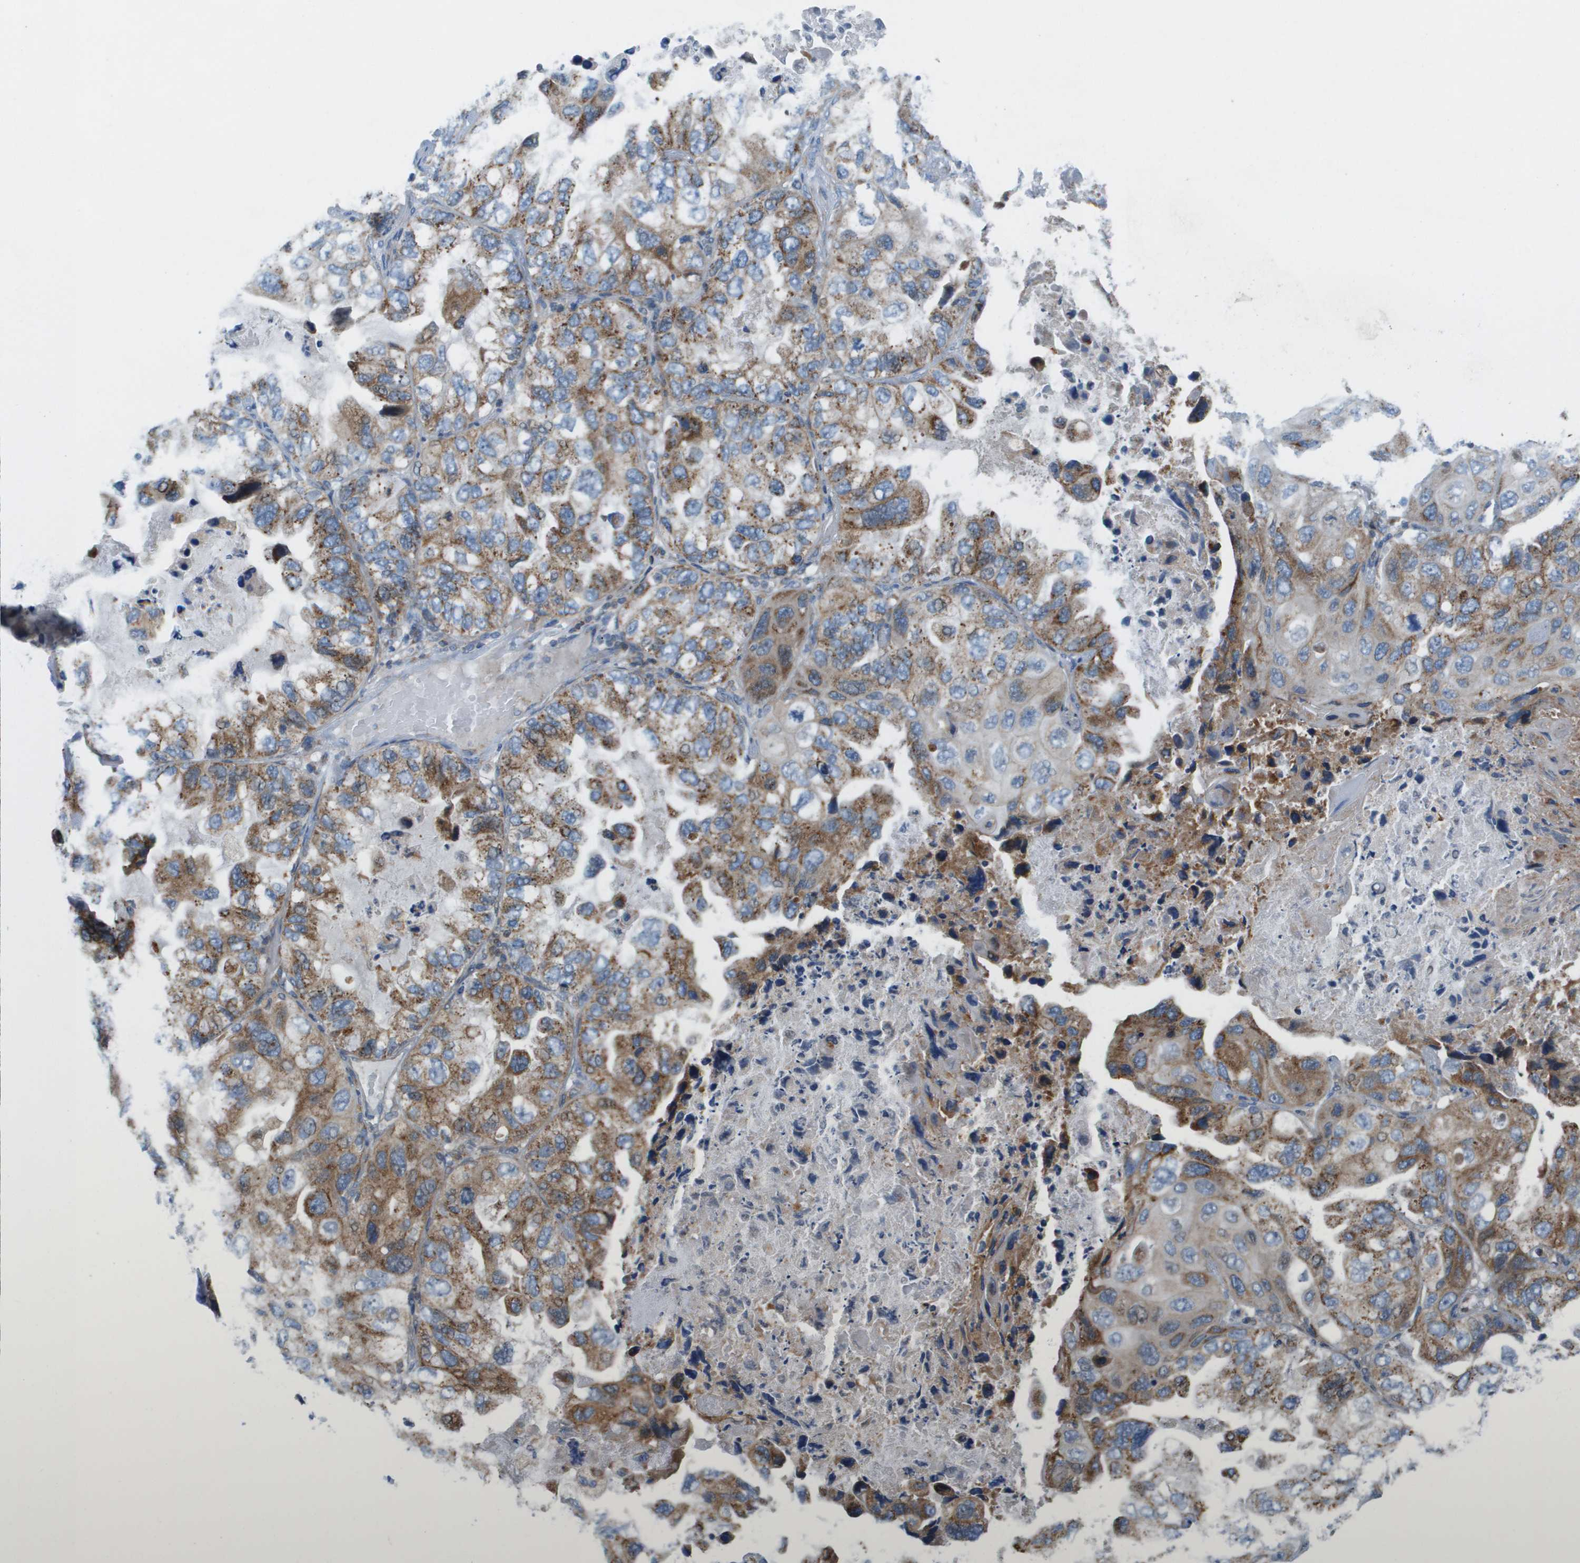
{"staining": {"intensity": "moderate", "quantity": "25%-75%", "location": "cytoplasmic/membranous"}, "tissue": "lung cancer", "cell_type": "Tumor cells", "image_type": "cancer", "snomed": [{"axis": "morphology", "description": "Squamous cell carcinoma, NOS"}, {"axis": "topography", "description": "Lung"}], "caption": "Tumor cells show medium levels of moderate cytoplasmic/membranous staining in about 25%-75% of cells in squamous cell carcinoma (lung).", "gene": "GALNT6", "patient": {"sex": "female", "age": 73}}